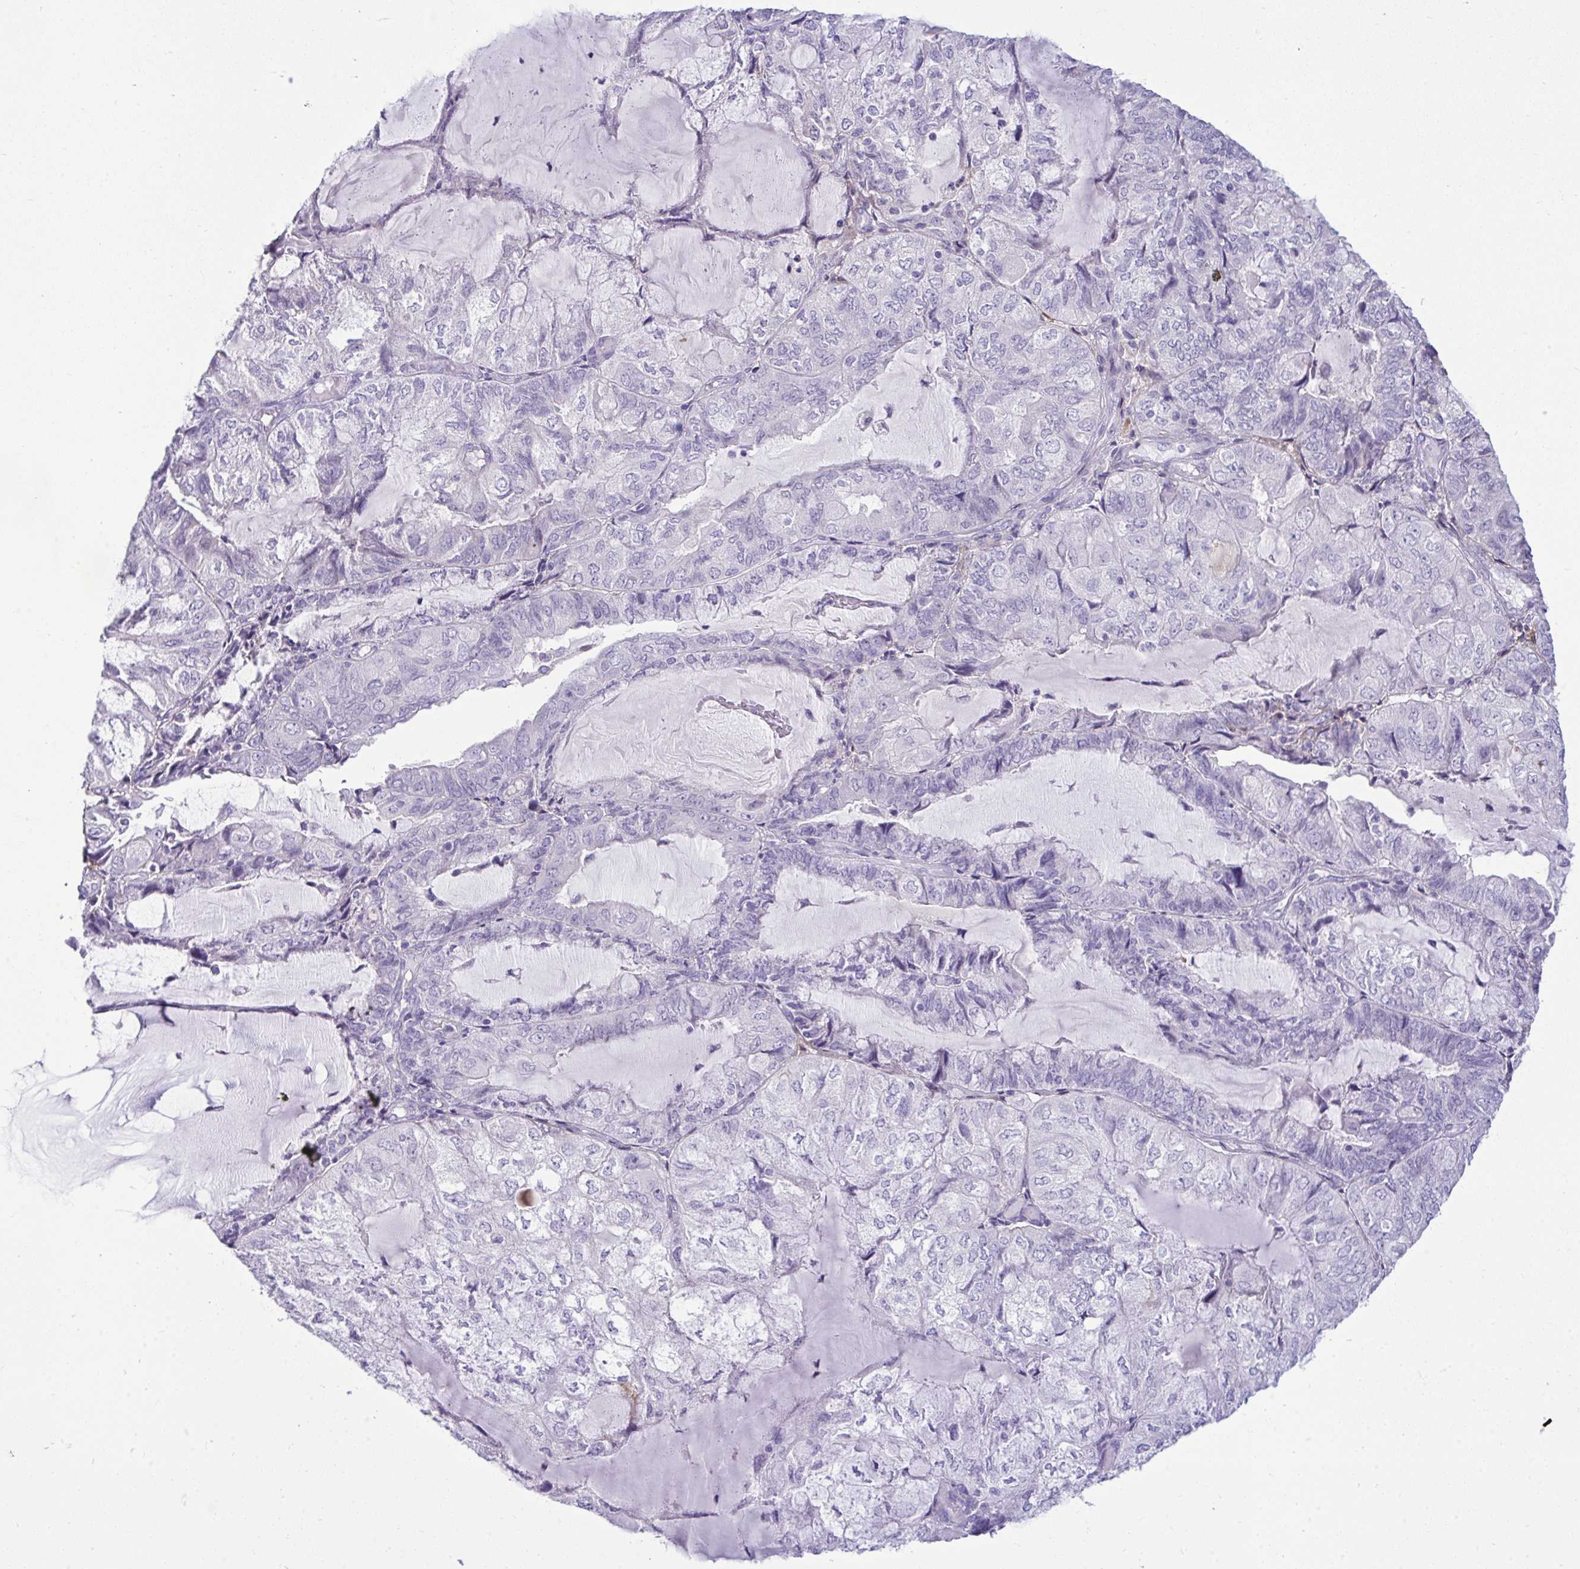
{"staining": {"intensity": "negative", "quantity": "none", "location": "none"}, "tissue": "endometrial cancer", "cell_type": "Tumor cells", "image_type": "cancer", "snomed": [{"axis": "morphology", "description": "Adenocarcinoma, NOS"}, {"axis": "topography", "description": "Endometrium"}], "caption": "Tumor cells are negative for protein expression in human adenocarcinoma (endometrial).", "gene": "PIGZ", "patient": {"sex": "female", "age": 81}}